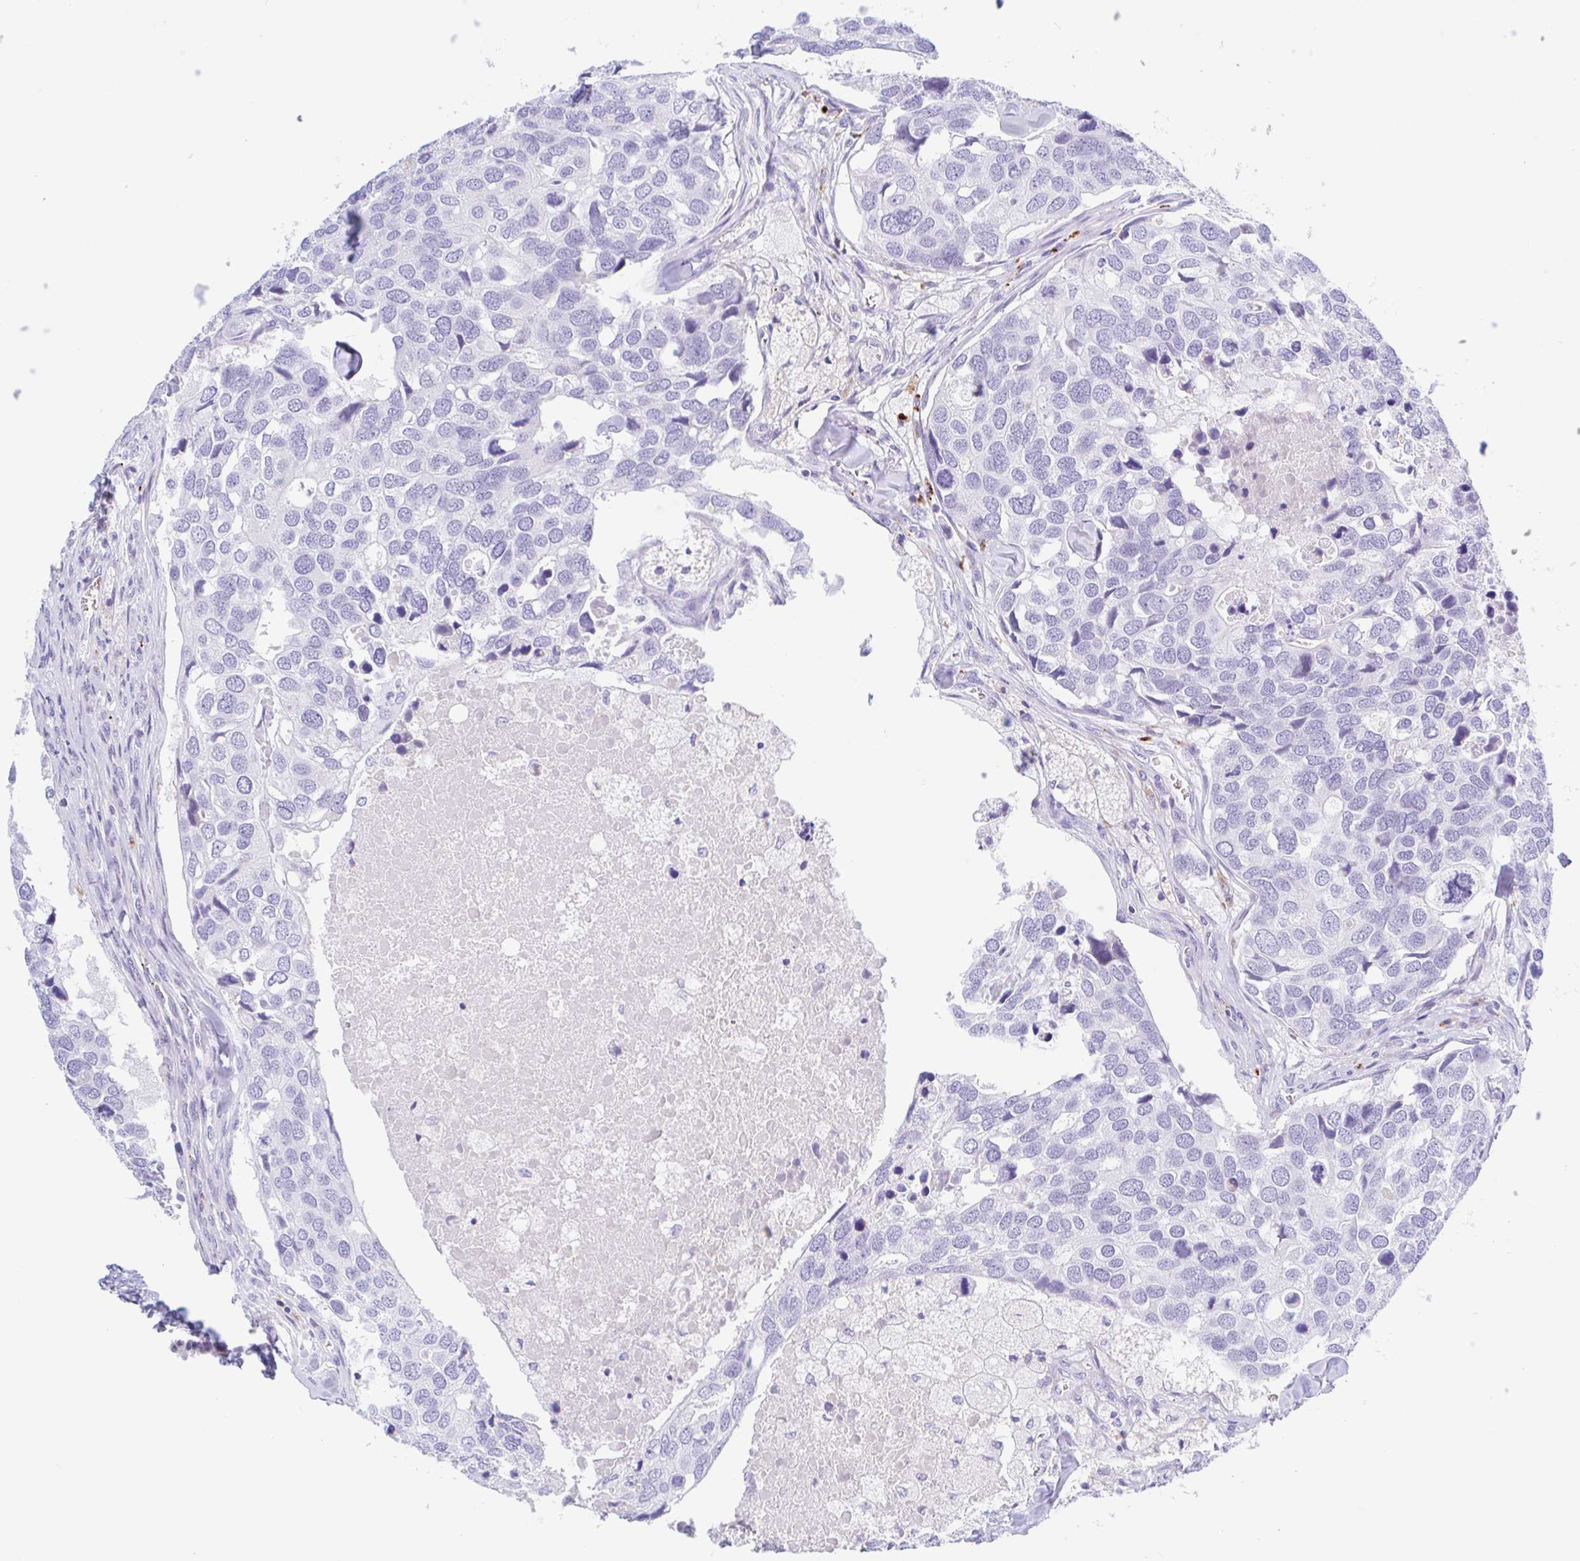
{"staining": {"intensity": "negative", "quantity": "none", "location": "none"}, "tissue": "breast cancer", "cell_type": "Tumor cells", "image_type": "cancer", "snomed": [{"axis": "morphology", "description": "Duct carcinoma"}, {"axis": "topography", "description": "Breast"}], "caption": "Human invasive ductal carcinoma (breast) stained for a protein using immunohistochemistry (IHC) demonstrates no positivity in tumor cells.", "gene": "ANKRD9", "patient": {"sex": "female", "age": 83}}